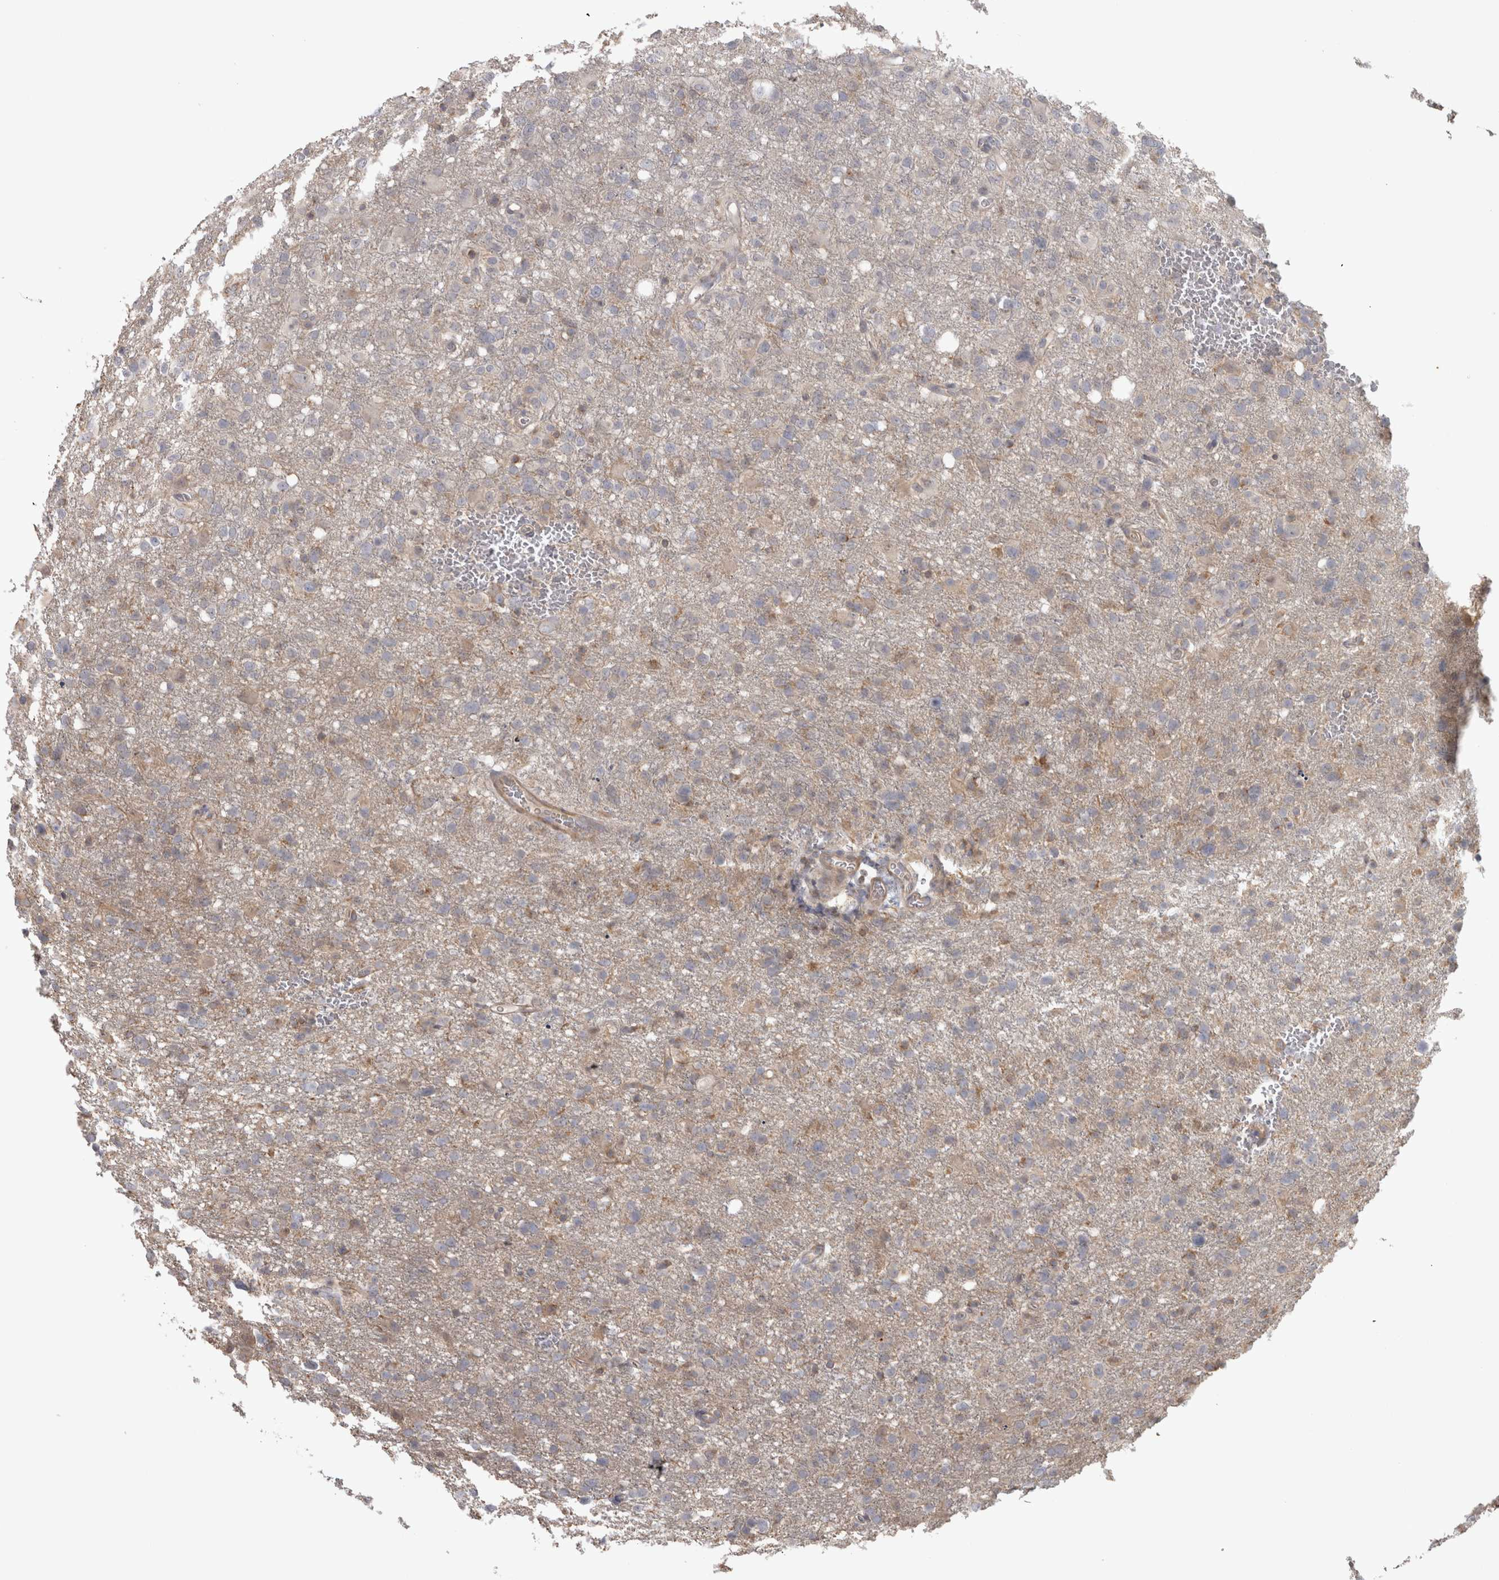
{"staining": {"intensity": "weak", "quantity": "<25%", "location": "cytoplasmic/membranous"}, "tissue": "glioma", "cell_type": "Tumor cells", "image_type": "cancer", "snomed": [{"axis": "morphology", "description": "Glioma, malignant, High grade"}, {"axis": "topography", "description": "Brain"}], "caption": "Tumor cells show no significant expression in high-grade glioma (malignant).", "gene": "PPP1R12B", "patient": {"sex": "female", "age": 57}}